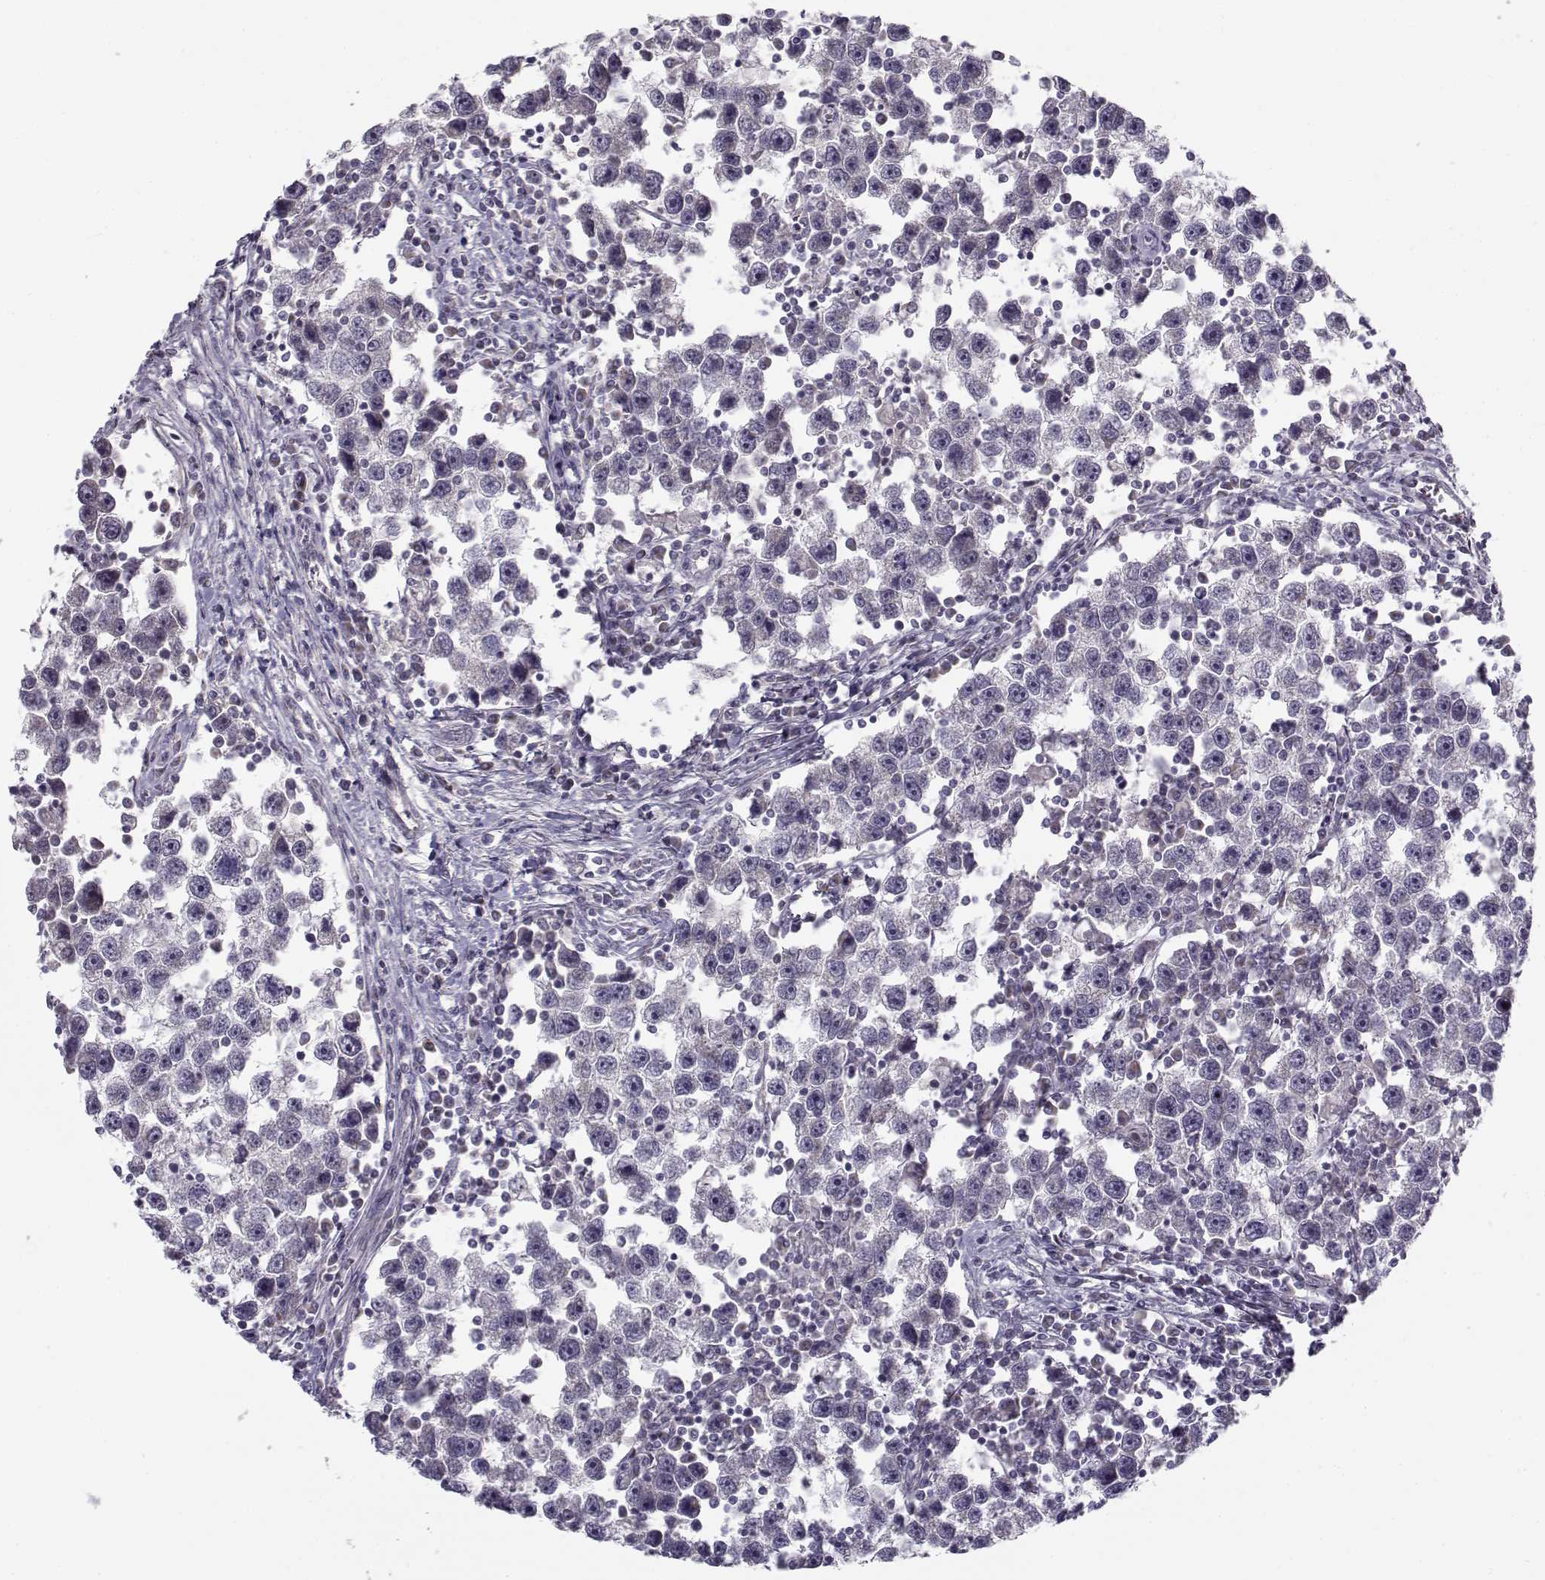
{"staining": {"intensity": "negative", "quantity": "none", "location": "none"}, "tissue": "testis cancer", "cell_type": "Tumor cells", "image_type": "cancer", "snomed": [{"axis": "morphology", "description": "Seminoma, NOS"}, {"axis": "topography", "description": "Testis"}], "caption": "Micrograph shows no significant protein positivity in tumor cells of testis cancer. (DAB (3,3'-diaminobenzidine) immunohistochemistry with hematoxylin counter stain).", "gene": "SLC4A5", "patient": {"sex": "male", "age": 30}}